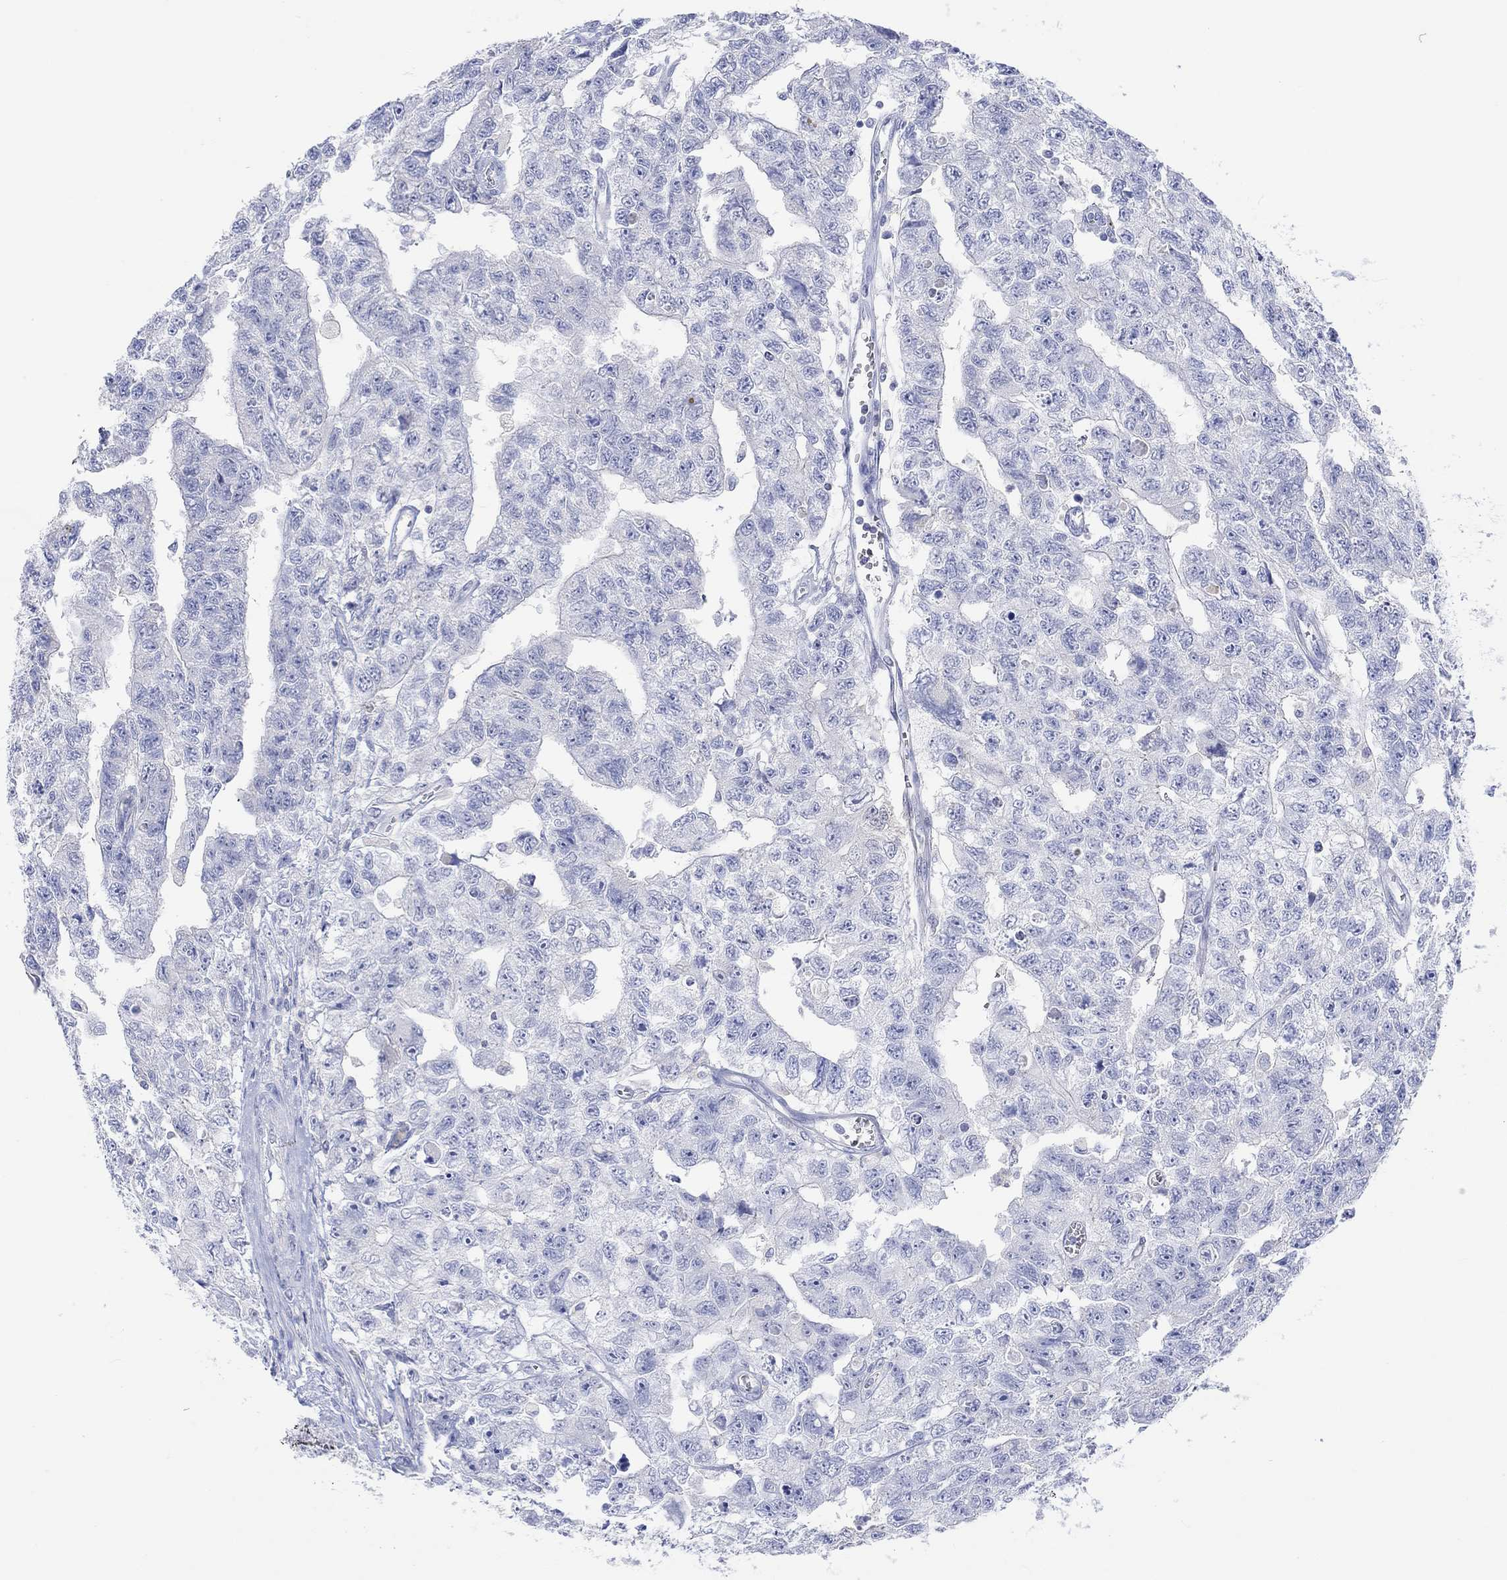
{"staining": {"intensity": "negative", "quantity": "none", "location": "none"}, "tissue": "testis cancer", "cell_type": "Tumor cells", "image_type": "cancer", "snomed": [{"axis": "morphology", "description": "Carcinoma, Embryonal, NOS"}, {"axis": "topography", "description": "Testis"}], "caption": "Immunohistochemical staining of testis cancer displays no significant staining in tumor cells.", "gene": "GCM1", "patient": {"sex": "male", "age": 24}}